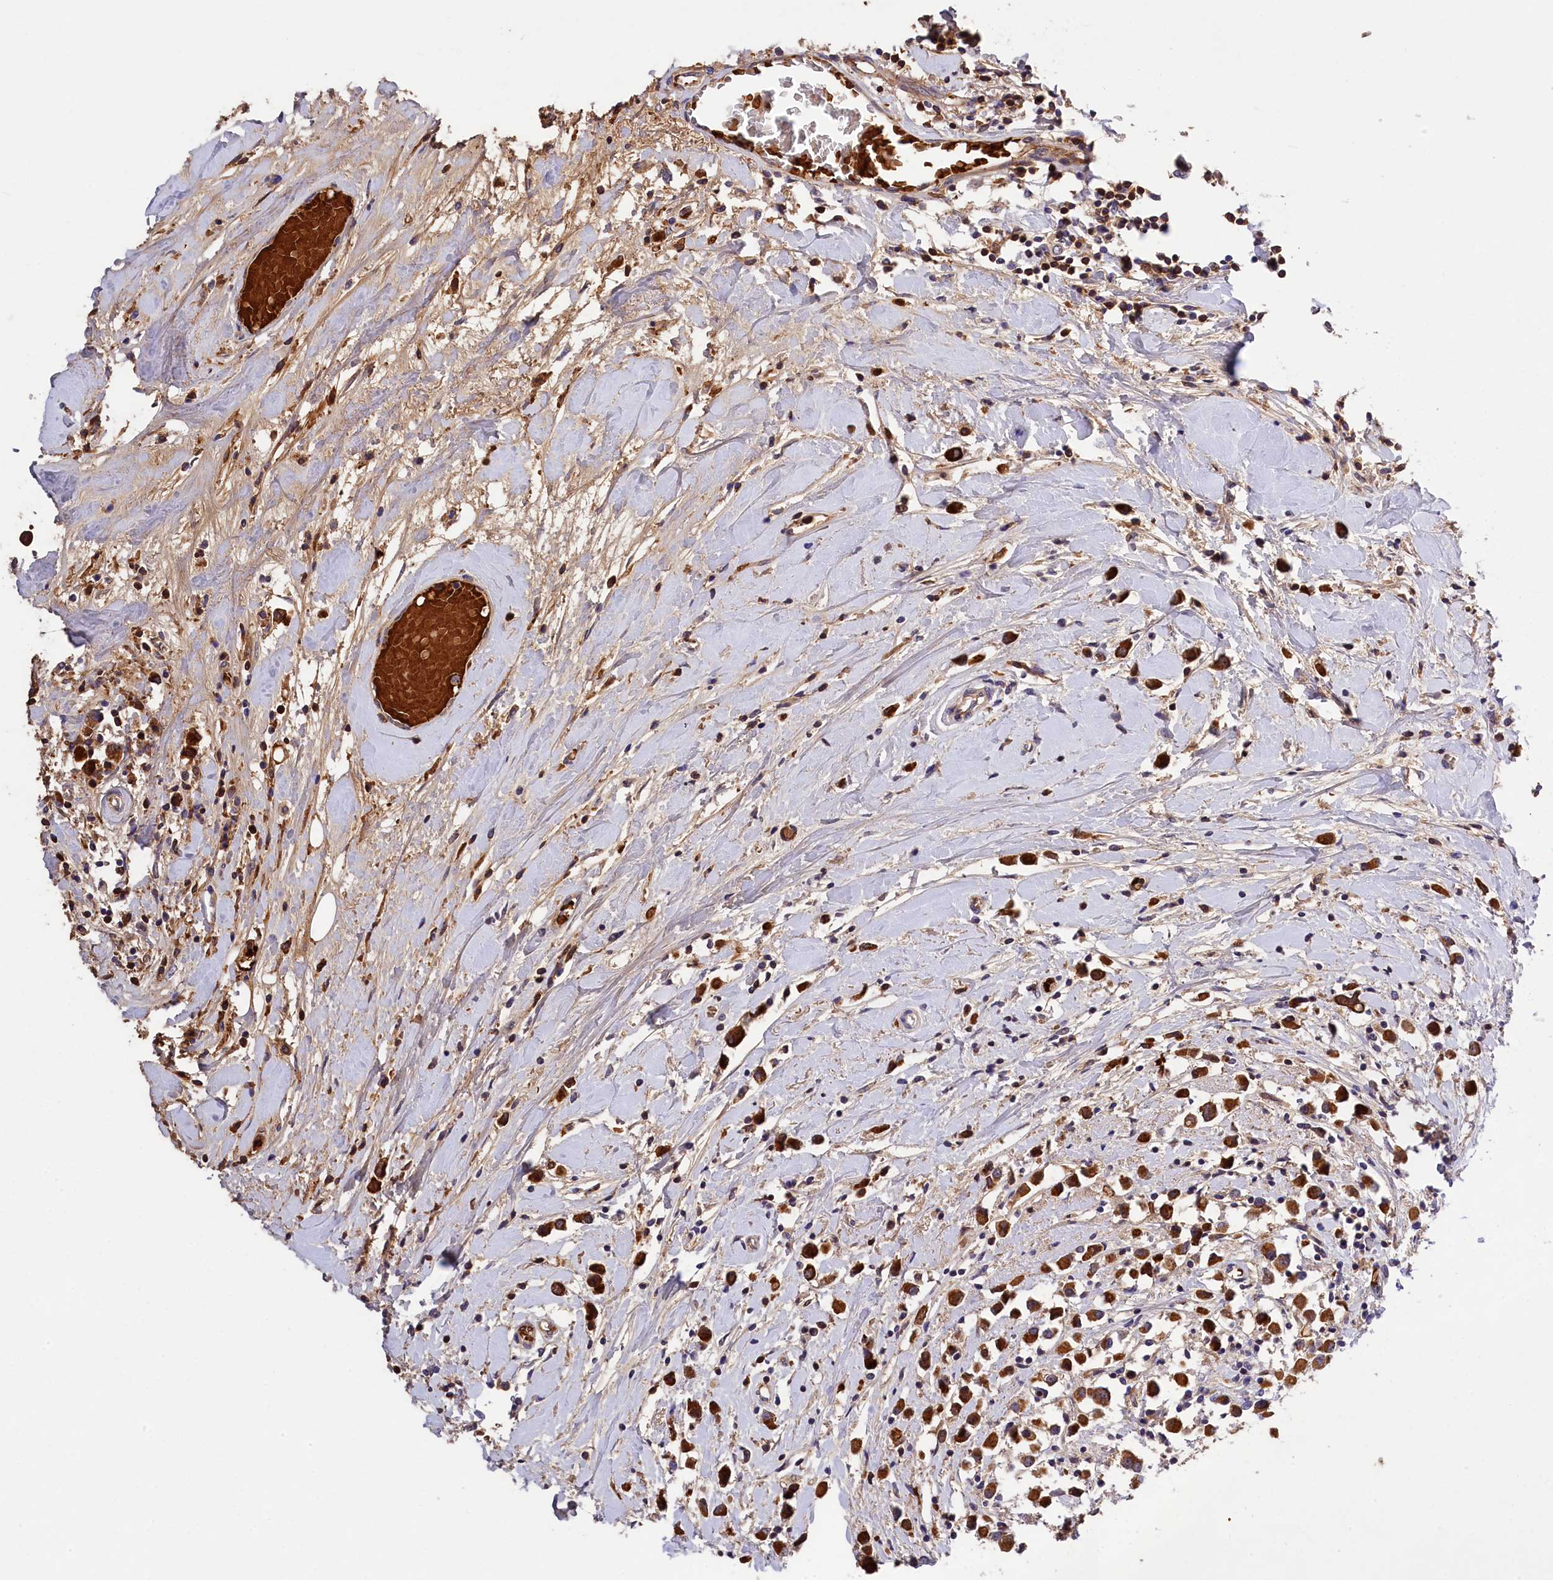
{"staining": {"intensity": "strong", "quantity": ">75%", "location": "cytoplasmic/membranous"}, "tissue": "breast cancer", "cell_type": "Tumor cells", "image_type": "cancer", "snomed": [{"axis": "morphology", "description": "Duct carcinoma"}, {"axis": "topography", "description": "Breast"}], "caption": "Tumor cells demonstrate high levels of strong cytoplasmic/membranous expression in approximately >75% of cells in human breast cancer (invasive ductal carcinoma). The protein is stained brown, and the nuclei are stained in blue (DAB (3,3'-diaminobenzidine) IHC with brightfield microscopy, high magnification).", "gene": "PHAF1", "patient": {"sex": "female", "age": 61}}